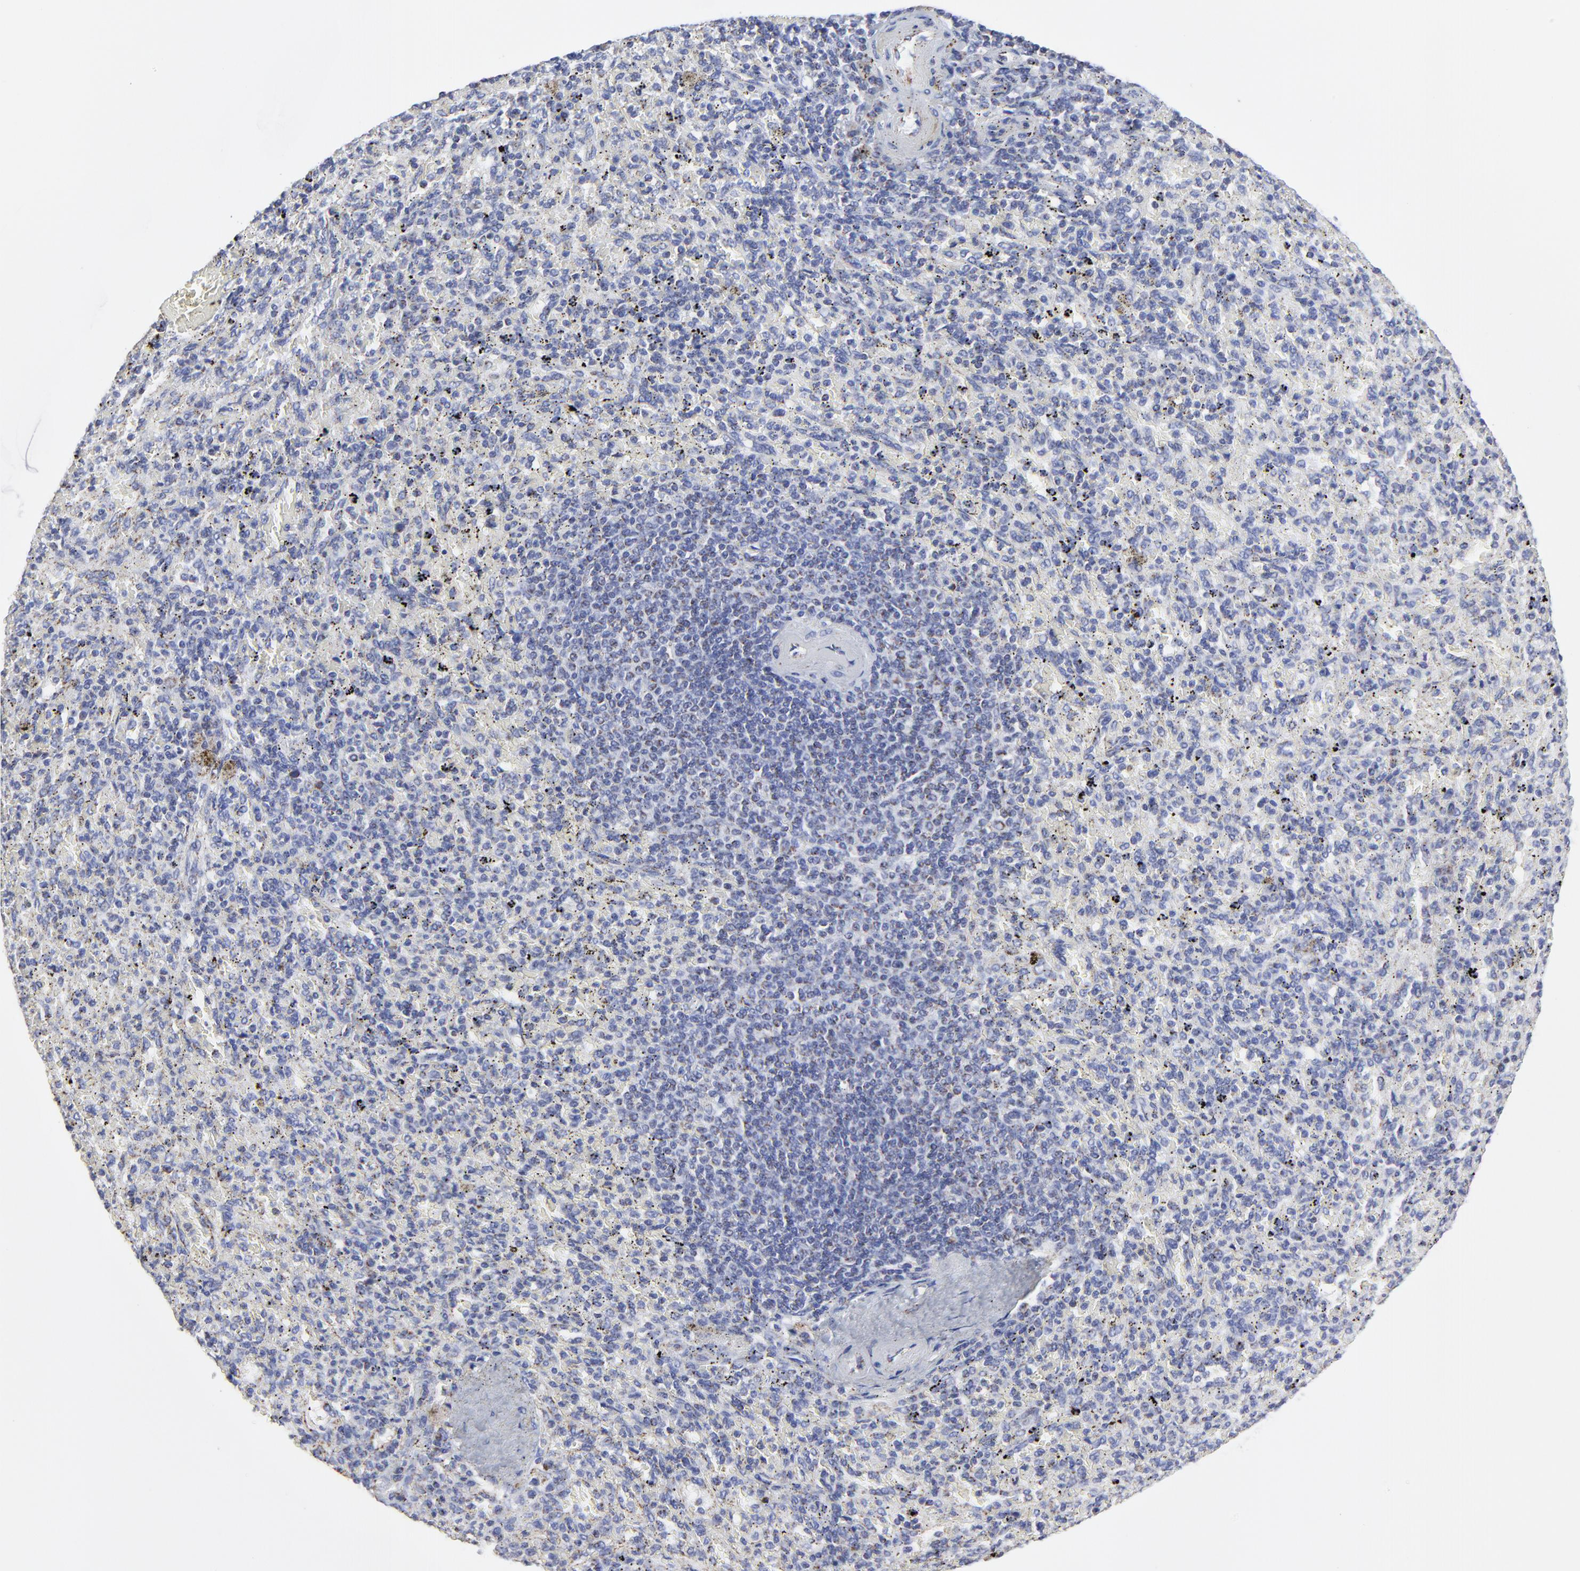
{"staining": {"intensity": "negative", "quantity": "none", "location": "none"}, "tissue": "spleen", "cell_type": "Cells in red pulp", "image_type": "normal", "snomed": [{"axis": "morphology", "description": "Normal tissue, NOS"}, {"axis": "topography", "description": "Spleen"}], "caption": "The IHC photomicrograph has no significant staining in cells in red pulp of spleen.", "gene": "PINK1", "patient": {"sex": "female", "age": 43}}